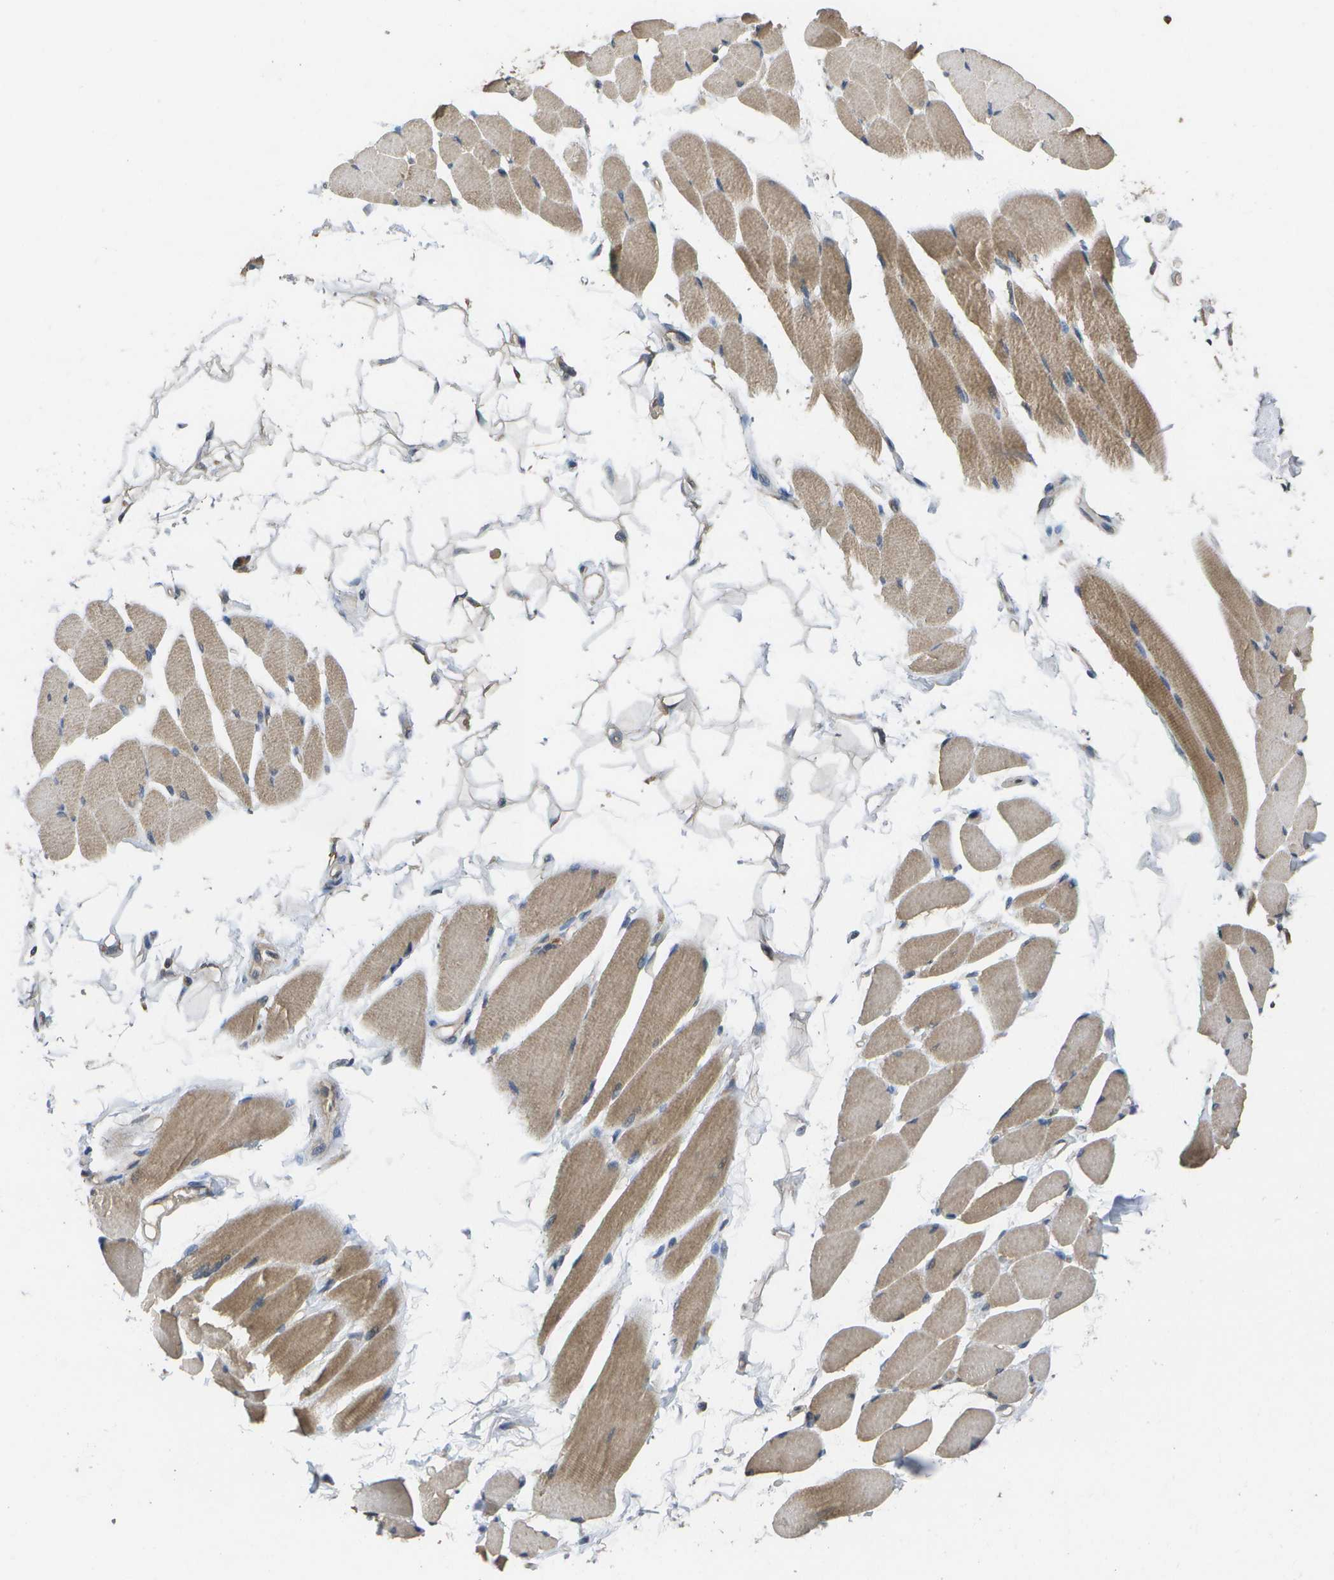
{"staining": {"intensity": "moderate", "quantity": ">75%", "location": "cytoplasmic/membranous"}, "tissue": "skeletal muscle", "cell_type": "Myocytes", "image_type": "normal", "snomed": [{"axis": "morphology", "description": "Normal tissue, NOS"}, {"axis": "topography", "description": "Skeletal muscle"}, {"axis": "topography", "description": "Oral tissue"}, {"axis": "topography", "description": "Peripheral nerve tissue"}], "caption": "Immunohistochemical staining of normal skeletal muscle shows medium levels of moderate cytoplasmic/membranous staining in about >75% of myocytes. (DAB (3,3'-diaminobenzidine) IHC, brown staining for protein, blue staining for nuclei).", "gene": "ALAS1", "patient": {"sex": "female", "age": 84}}